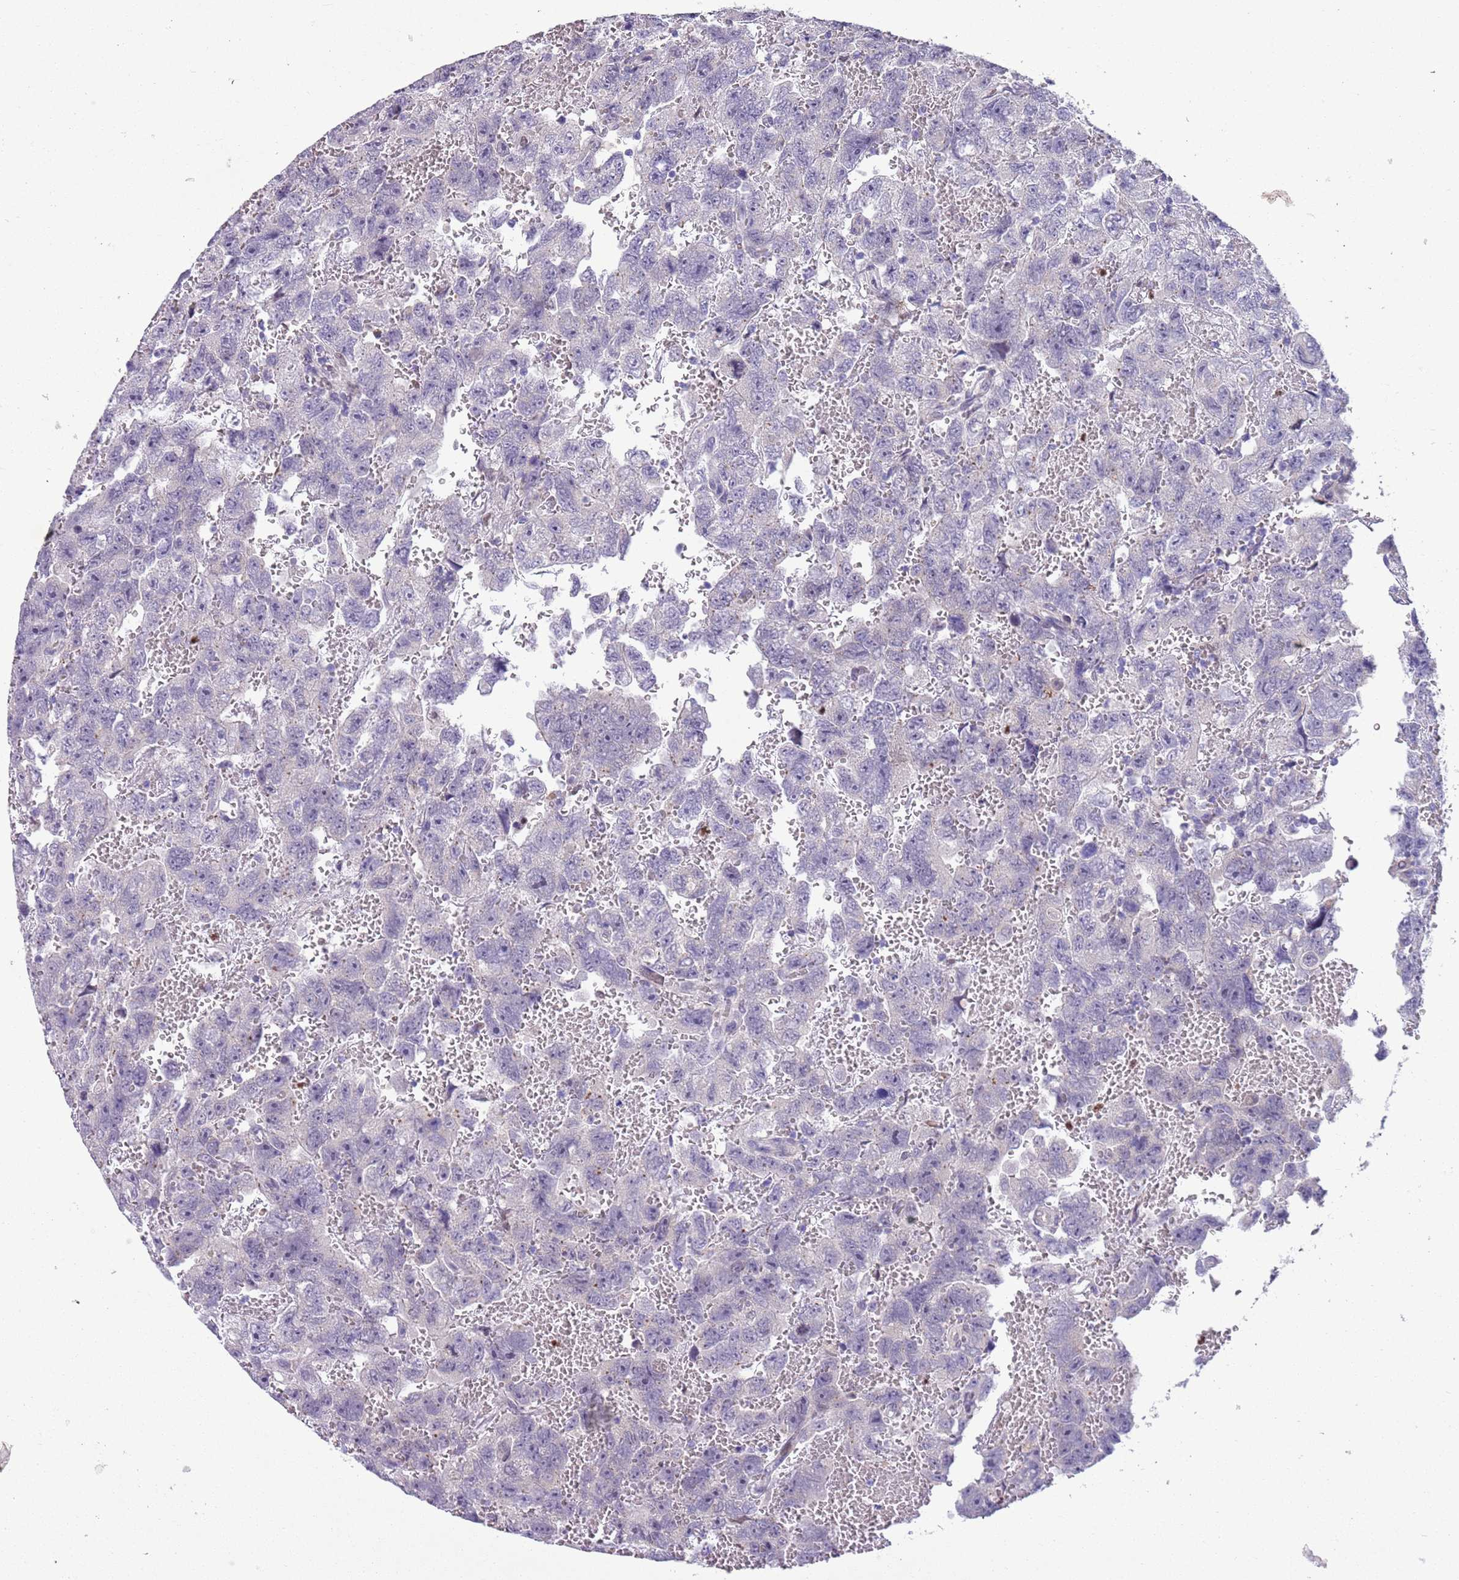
{"staining": {"intensity": "negative", "quantity": "none", "location": "none"}, "tissue": "testis cancer", "cell_type": "Tumor cells", "image_type": "cancer", "snomed": [{"axis": "morphology", "description": "Carcinoma, Embryonal, NOS"}, {"axis": "topography", "description": "Testis"}], "caption": "Protein analysis of embryonal carcinoma (testis) demonstrates no significant expression in tumor cells.", "gene": "ADCY7", "patient": {"sex": "male", "age": 45}}